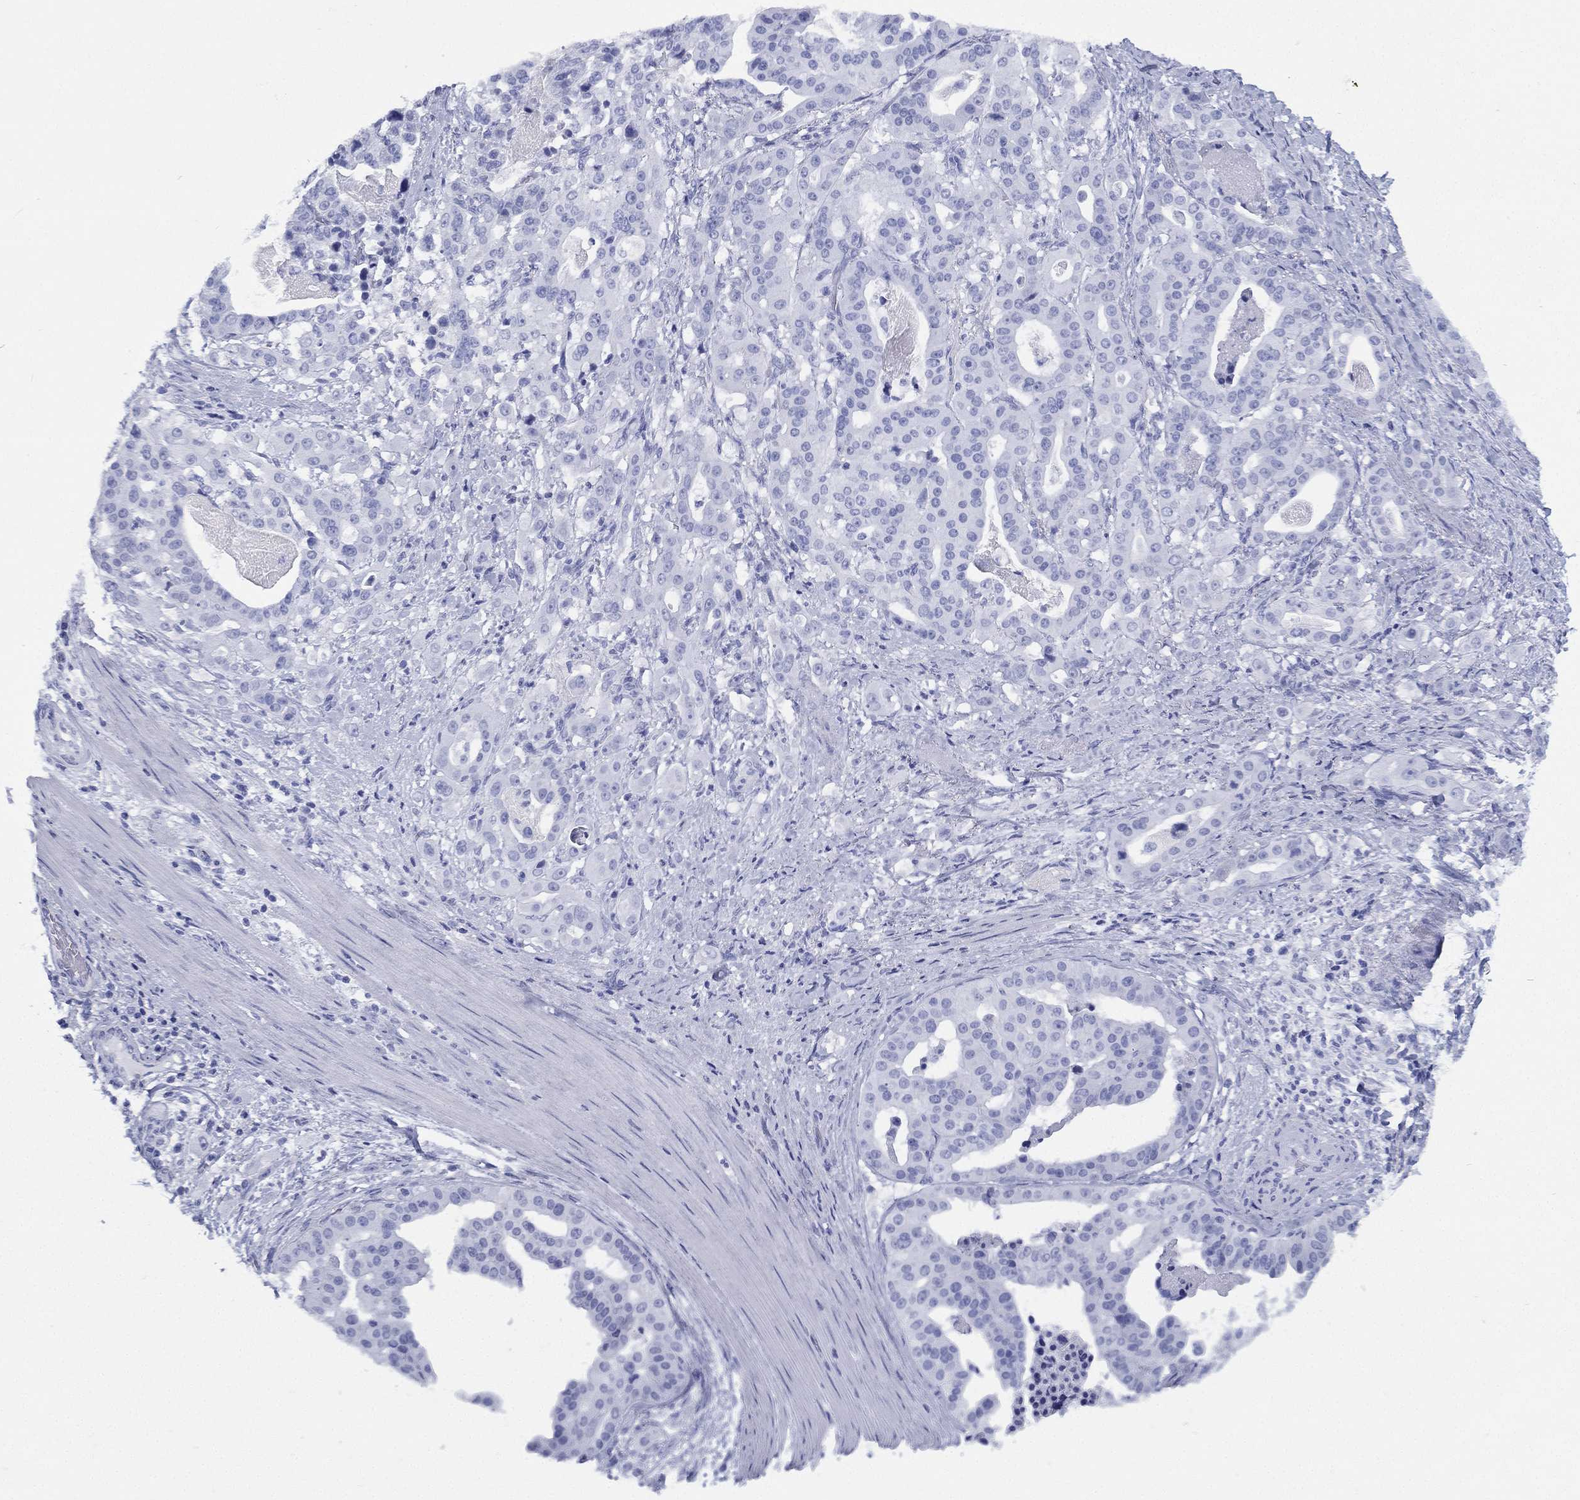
{"staining": {"intensity": "negative", "quantity": "none", "location": "none"}, "tissue": "stomach cancer", "cell_type": "Tumor cells", "image_type": "cancer", "snomed": [{"axis": "morphology", "description": "Adenocarcinoma, NOS"}, {"axis": "topography", "description": "Stomach"}], "caption": "The photomicrograph exhibits no significant positivity in tumor cells of stomach adenocarcinoma.", "gene": "RSPH4A", "patient": {"sex": "male", "age": 48}}